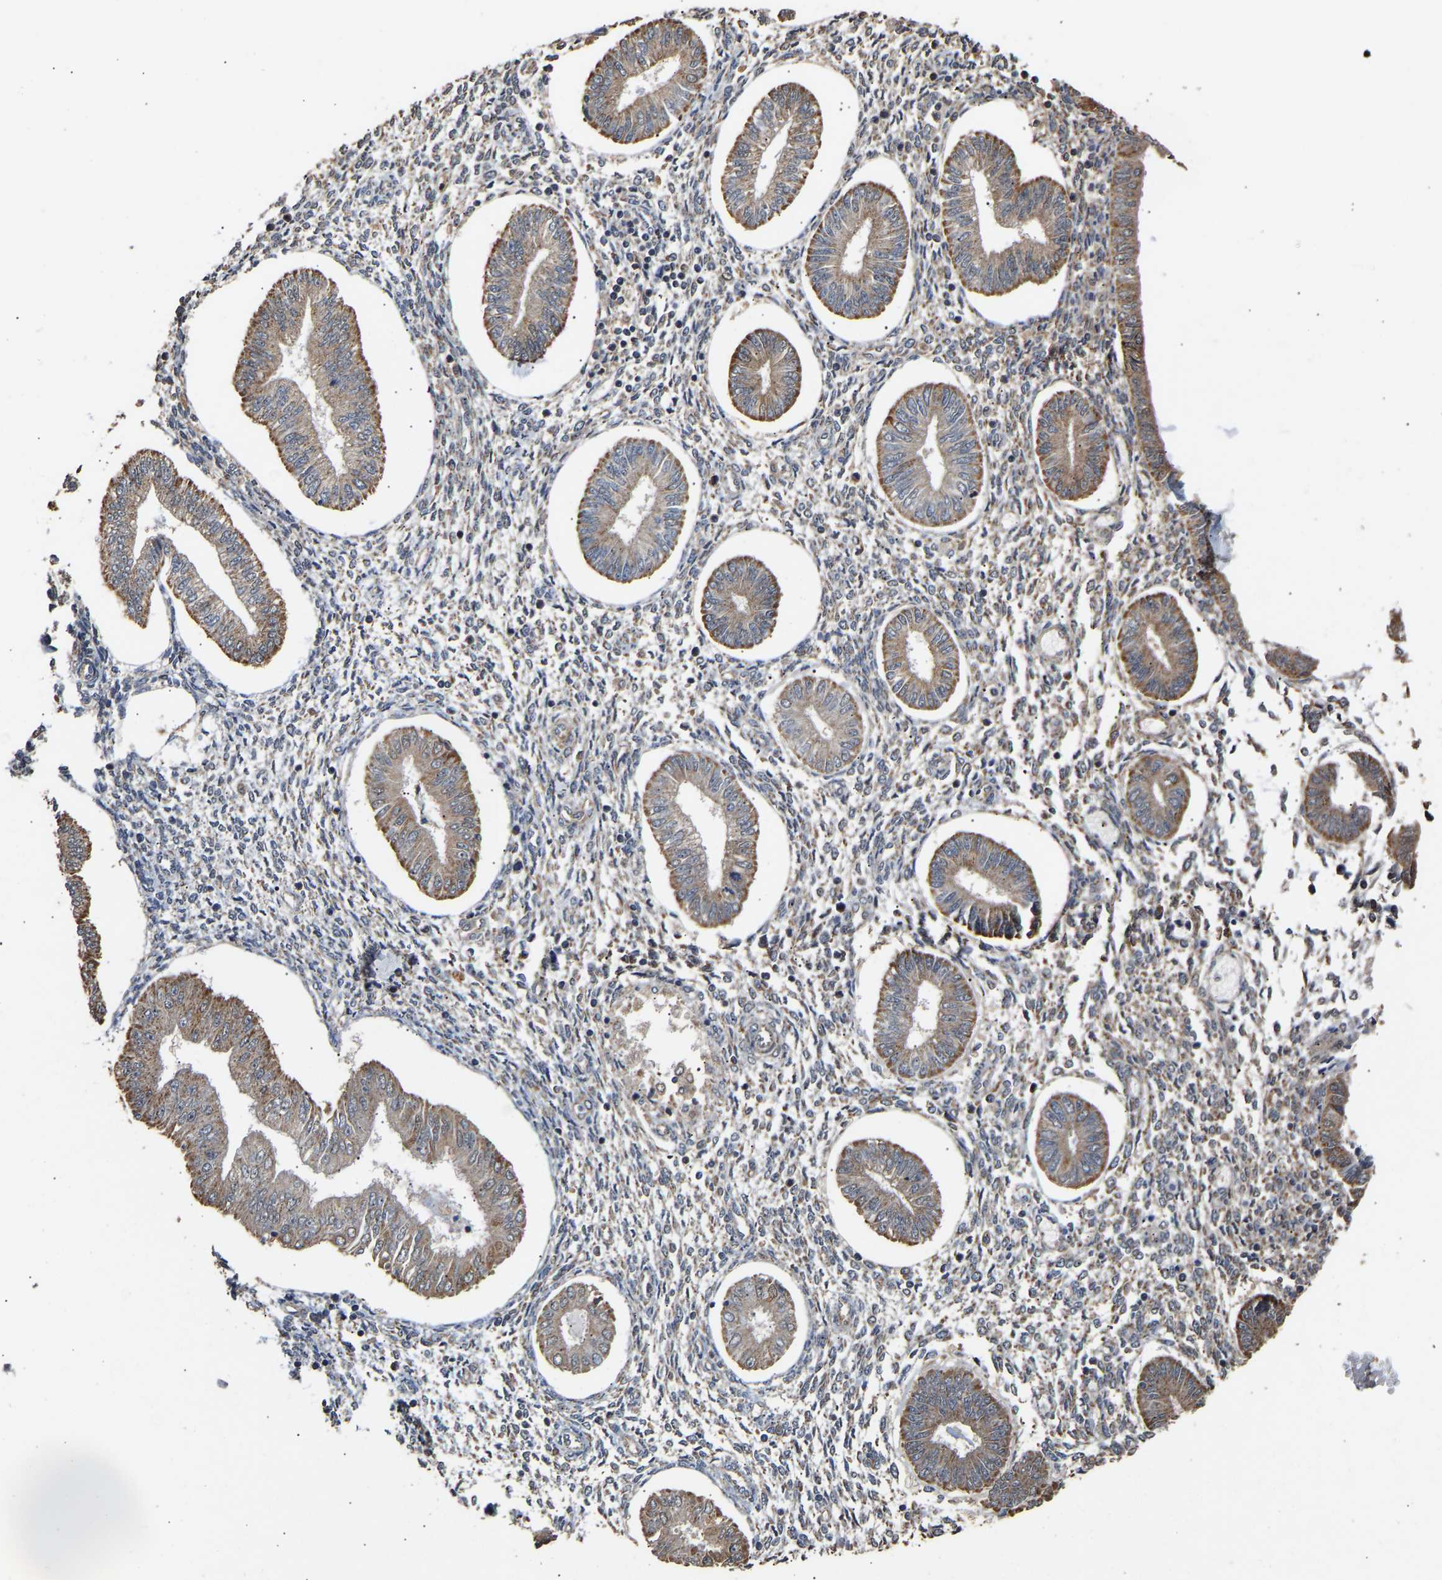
{"staining": {"intensity": "weak", "quantity": "25%-75%", "location": "cytoplasmic/membranous"}, "tissue": "endometrium", "cell_type": "Cells in endometrial stroma", "image_type": "normal", "snomed": [{"axis": "morphology", "description": "Normal tissue, NOS"}, {"axis": "topography", "description": "Endometrium"}], "caption": "Protein expression analysis of benign endometrium demonstrates weak cytoplasmic/membranous expression in about 25%-75% of cells in endometrial stroma.", "gene": "ZNF26", "patient": {"sex": "female", "age": 50}}